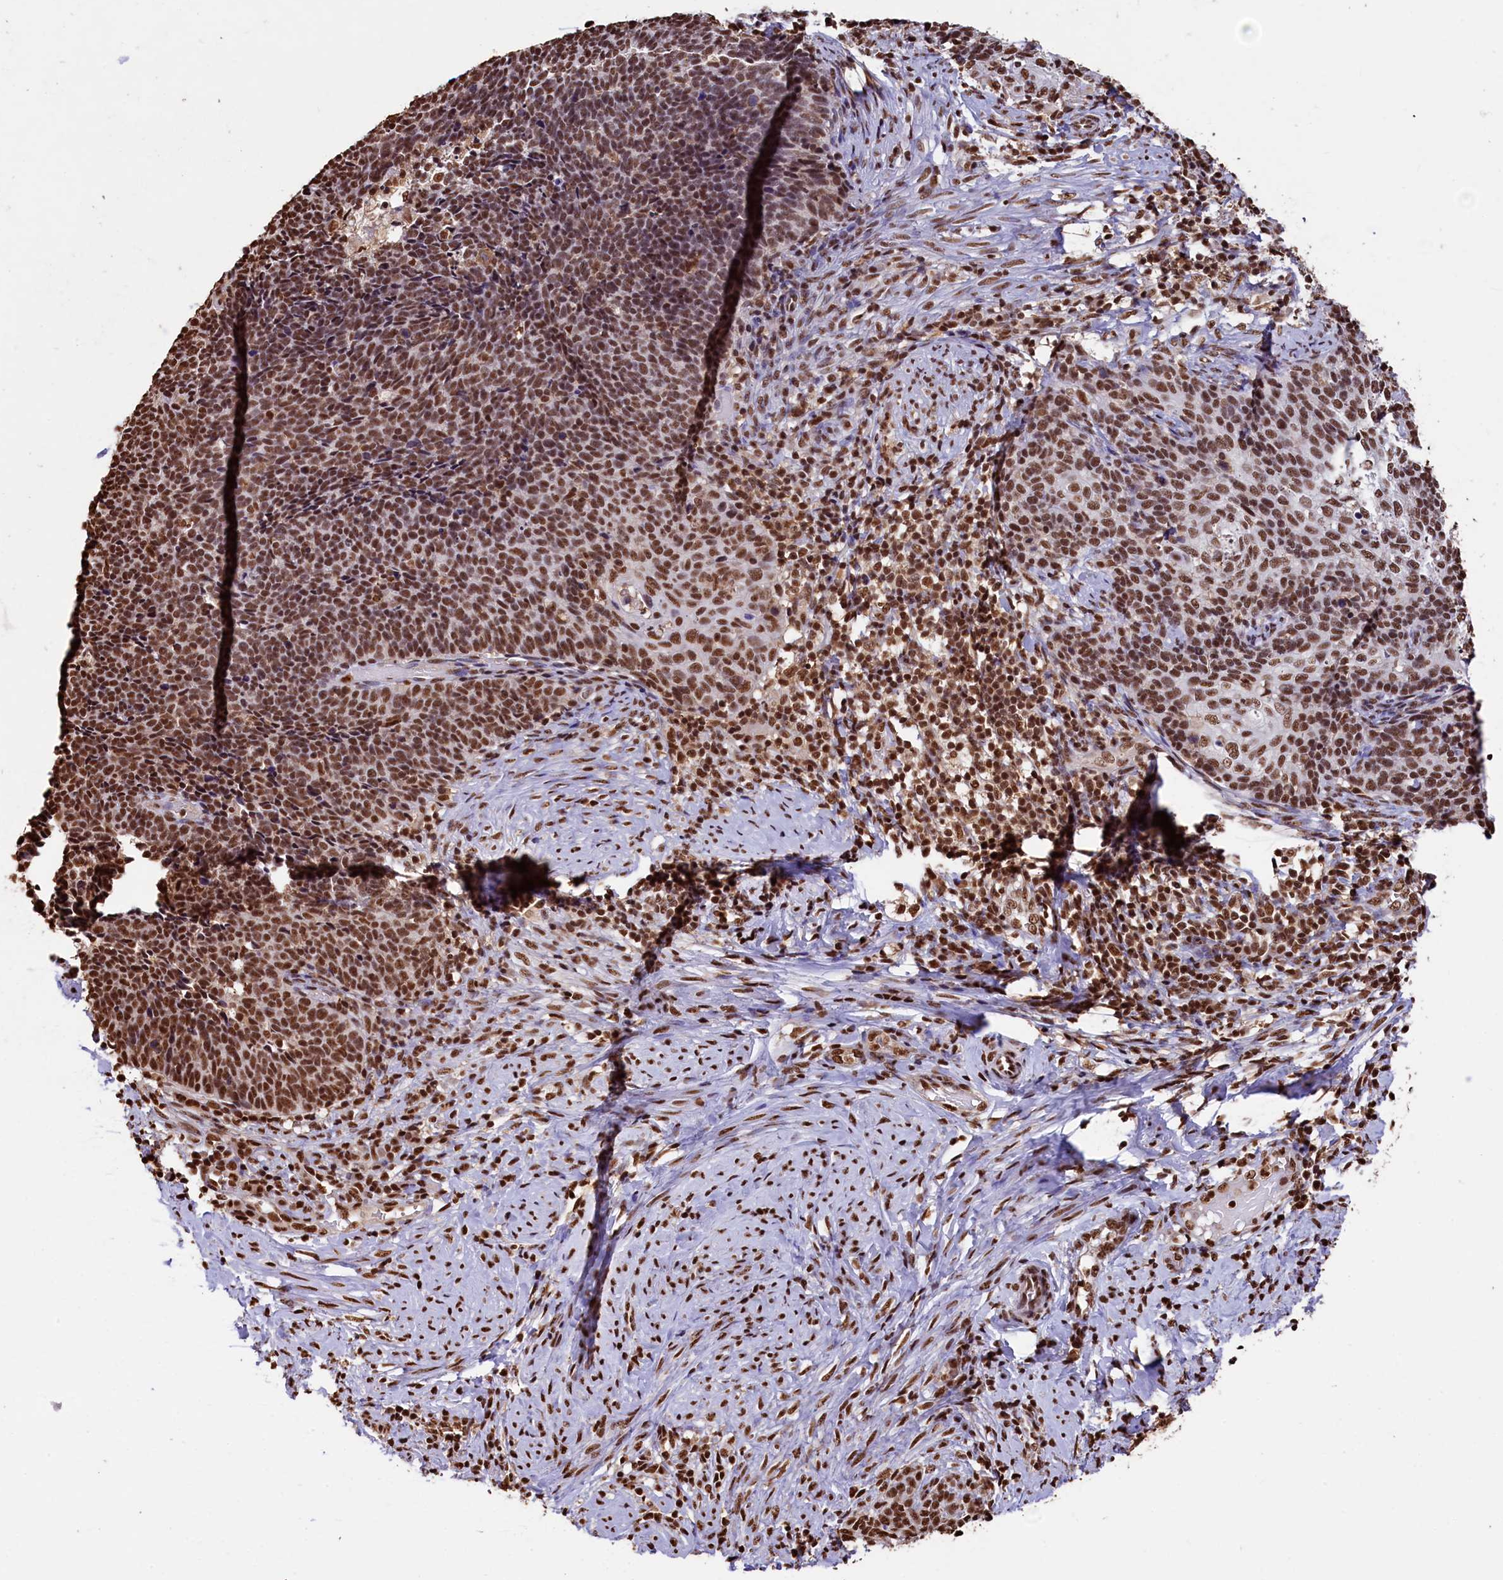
{"staining": {"intensity": "strong", "quantity": ">75%", "location": "nuclear"}, "tissue": "cervical cancer", "cell_type": "Tumor cells", "image_type": "cancer", "snomed": [{"axis": "morphology", "description": "Squamous cell carcinoma, NOS"}, {"axis": "topography", "description": "Cervix"}], "caption": "Cervical squamous cell carcinoma was stained to show a protein in brown. There is high levels of strong nuclear positivity in approximately >75% of tumor cells.", "gene": "SNRPD2", "patient": {"sex": "female", "age": 39}}